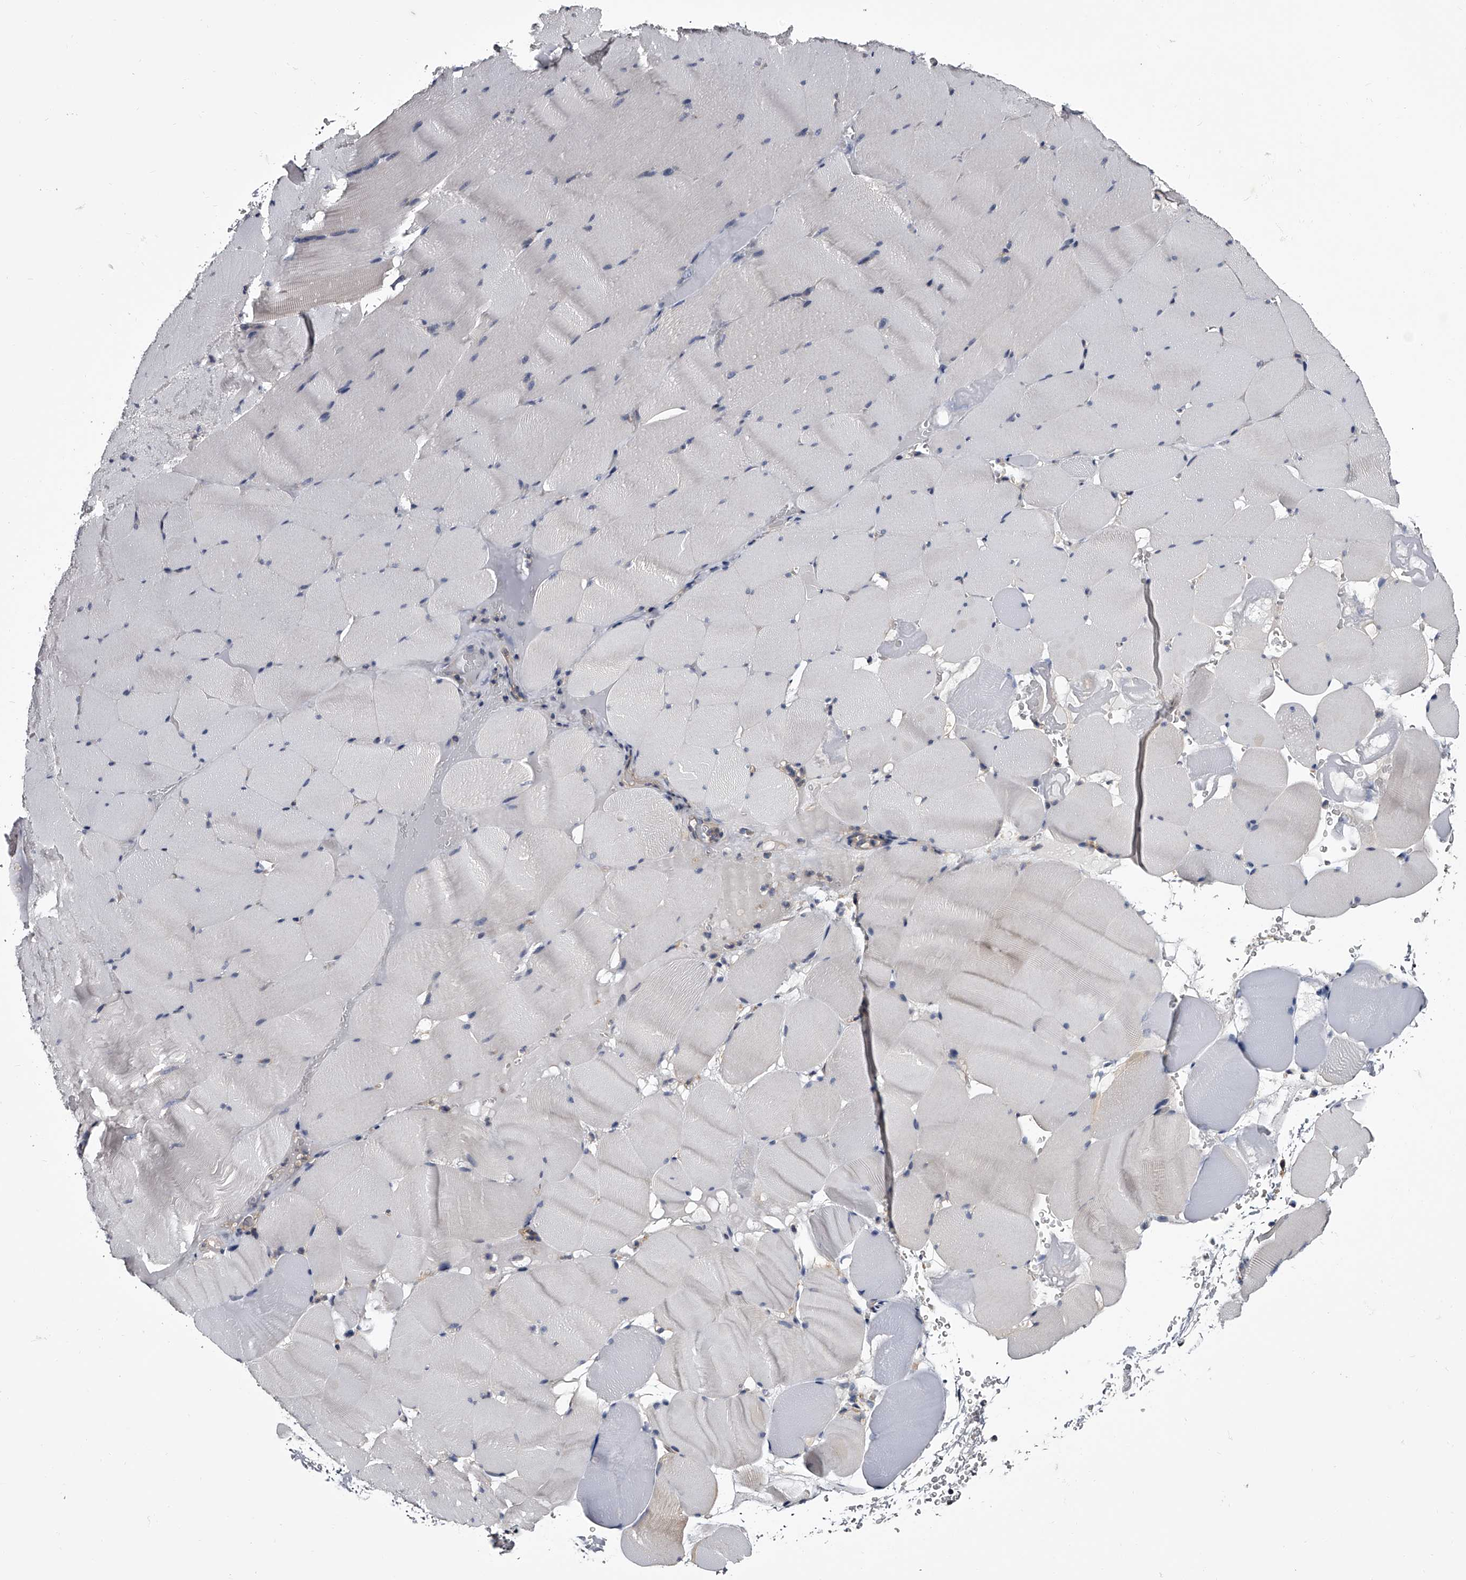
{"staining": {"intensity": "weak", "quantity": "<25%", "location": "cytoplasmic/membranous"}, "tissue": "skeletal muscle", "cell_type": "Myocytes", "image_type": "normal", "snomed": [{"axis": "morphology", "description": "Normal tissue, NOS"}, {"axis": "topography", "description": "Skeletal muscle"}], "caption": "Image shows no significant protein expression in myocytes of normal skeletal muscle.", "gene": "GAPVD1", "patient": {"sex": "male", "age": 62}}